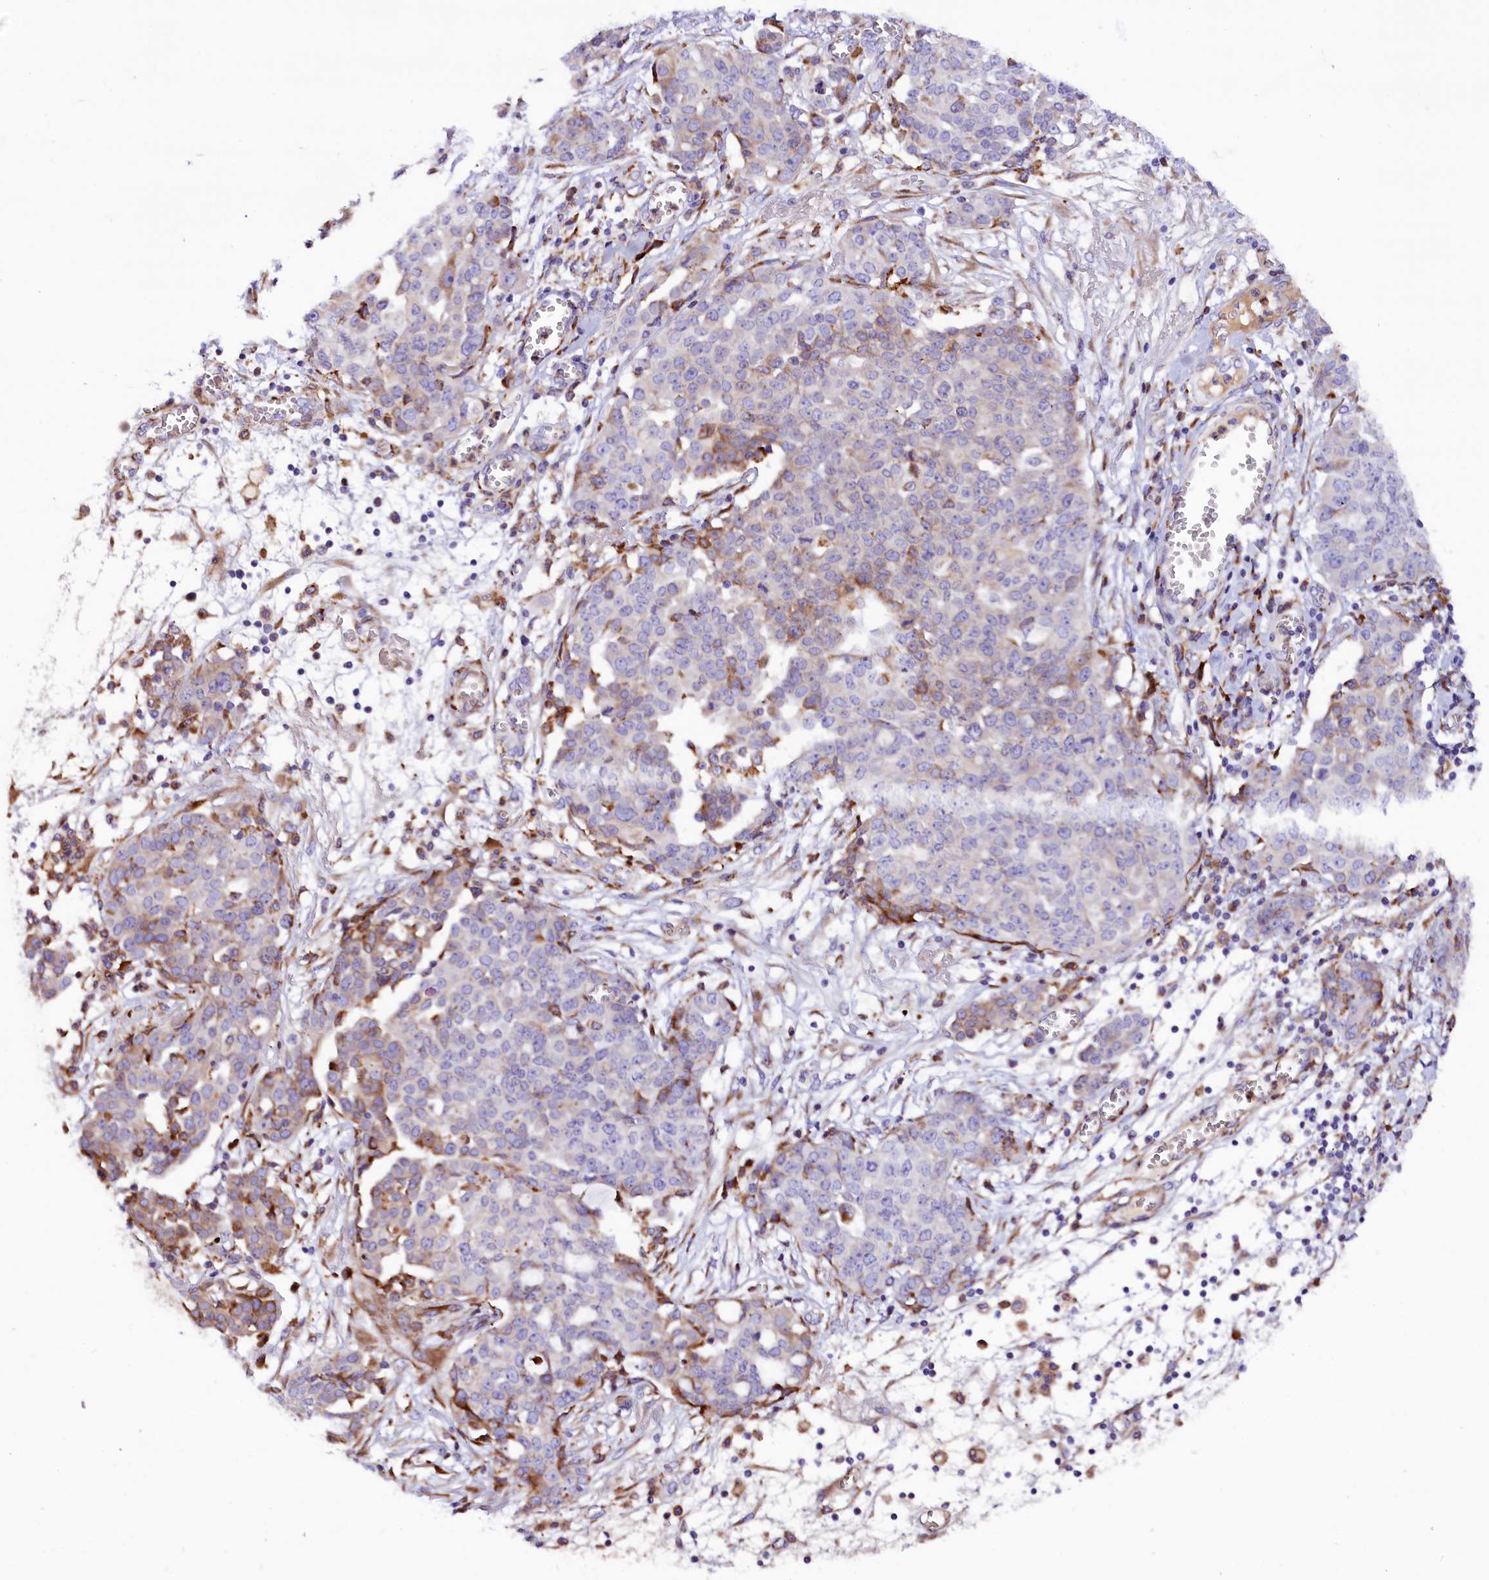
{"staining": {"intensity": "negative", "quantity": "none", "location": "none"}, "tissue": "ovarian cancer", "cell_type": "Tumor cells", "image_type": "cancer", "snomed": [{"axis": "morphology", "description": "Cystadenocarcinoma, serous, NOS"}, {"axis": "topography", "description": "Soft tissue"}, {"axis": "topography", "description": "Ovary"}], "caption": "Photomicrograph shows no protein positivity in tumor cells of serous cystadenocarcinoma (ovarian) tissue. (Immunohistochemistry, brightfield microscopy, high magnification).", "gene": "CMTR2", "patient": {"sex": "female", "age": 57}}